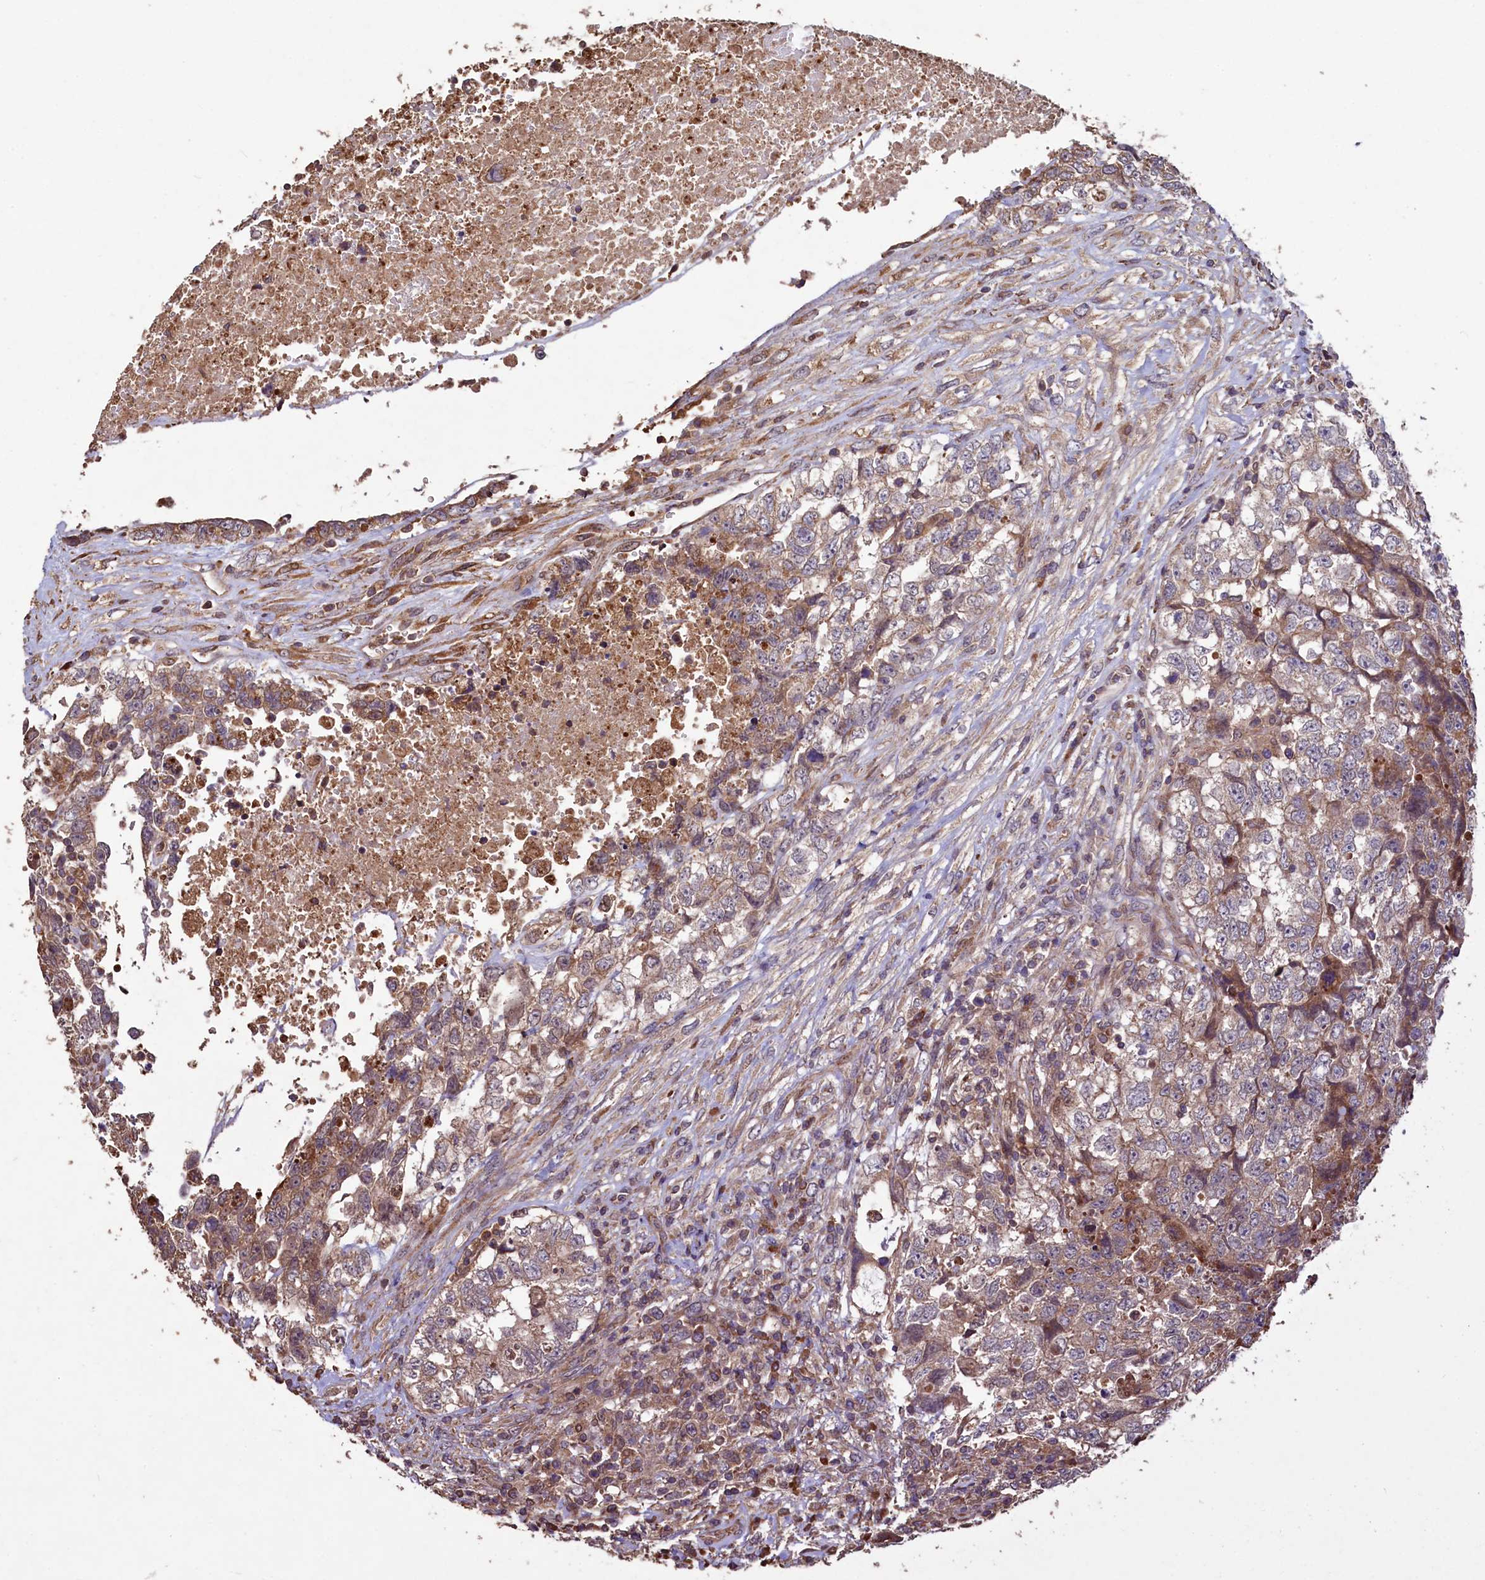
{"staining": {"intensity": "weak", "quantity": "25%-75%", "location": "cytoplasmic/membranous"}, "tissue": "testis cancer", "cell_type": "Tumor cells", "image_type": "cancer", "snomed": [{"axis": "morphology", "description": "Carcinoma, Embryonal, NOS"}, {"axis": "topography", "description": "Testis"}], "caption": "This micrograph reveals IHC staining of testis embryonal carcinoma, with low weak cytoplasmic/membranous positivity in about 25%-75% of tumor cells.", "gene": "TMEM98", "patient": {"sex": "male", "age": 37}}